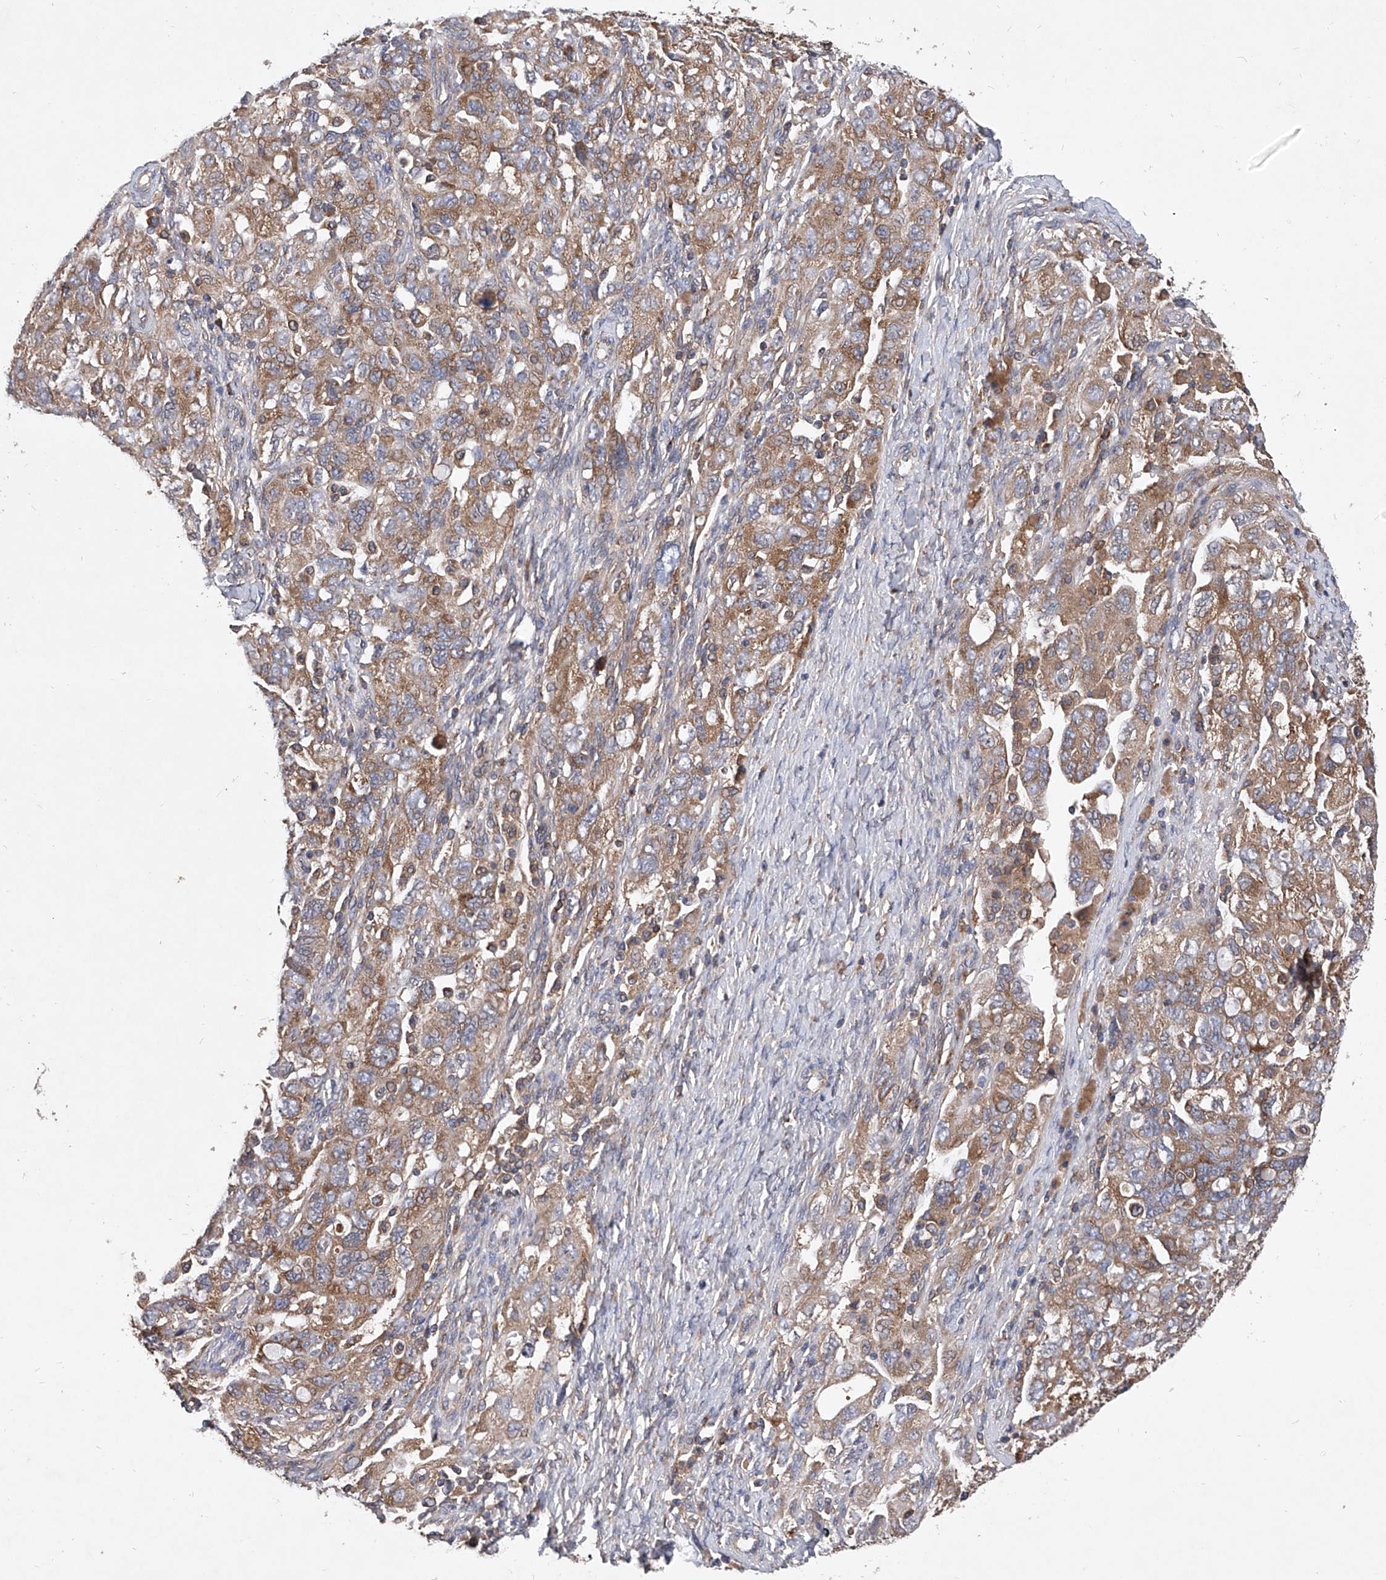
{"staining": {"intensity": "moderate", "quantity": ">75%", "location": "cytoplasmic/membranous"}, "tissue": "ovarian cancer", "cell_type": "Tumor cells", "image_type": "cancer", "snomed": [{"axis": "morphology", "description": "Carcinoma, NOS"}, {"axis": "morphology", "description": "Cystadenocarcinoma, serous, NOS"}, {"axis": "topography", "description": "Ovary"}], "caption": "Protein expression analysis of human ovarian carcinoma reveals moderate cytoplasmic/membranous positivity in approximately >75% of tumor cells. The protein is stained brown, and the nuclei are stained in blue (DAB (3,3'-diaminobenzidine) IHC with brightfield microscopy, high magnification).", "gene": "CFAP410", "patient": {"sex": "female", "age": 69}}